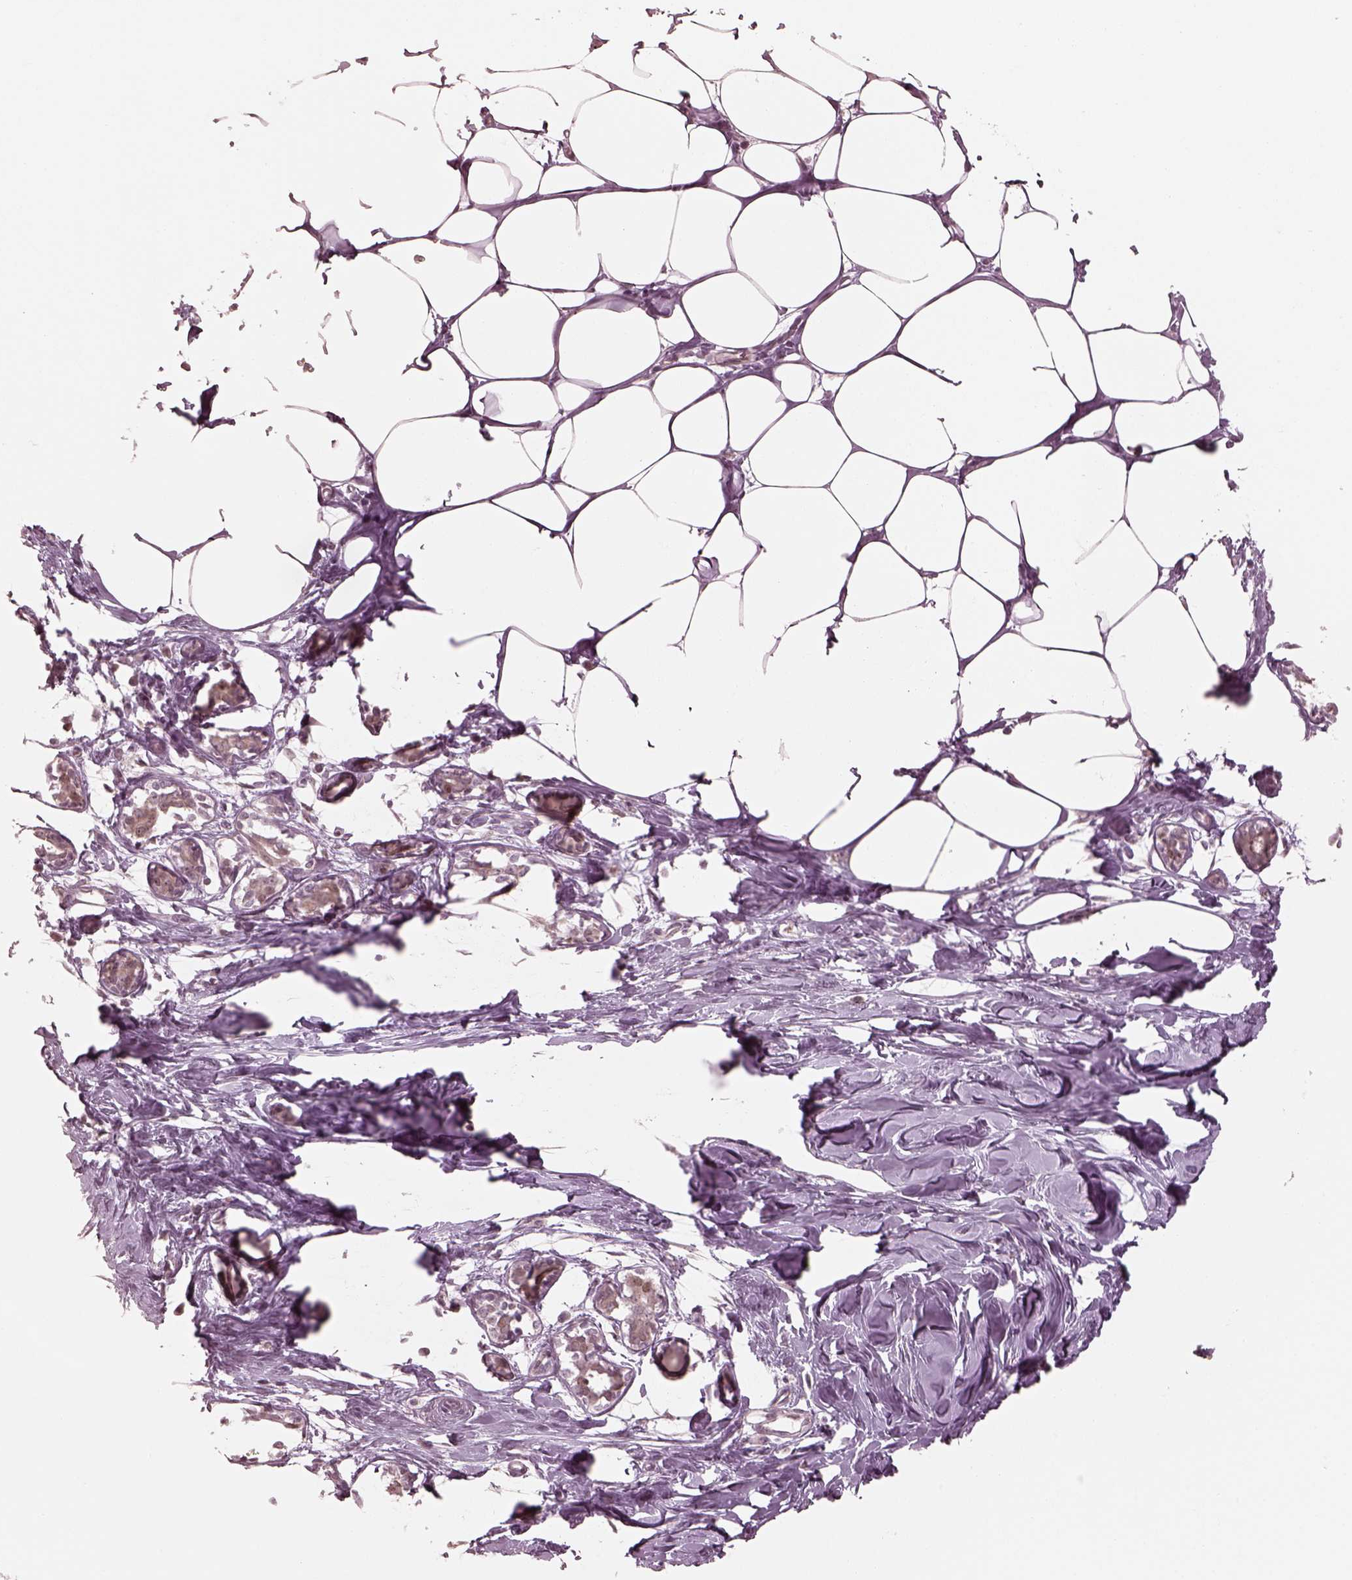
{"staining": {"intensity": "negative", "quantity": "none", "location": "none"}, "tissue": "breast", "cell_type": "Adipocytes", "image_type": "normal", "snomed": [{"axis": "morphology", "description": "Normal tissue, NOS"}, {"axis": "topography", "description": "Breast"}], "caption": "The immunohistochemistry micrograph has no significant staining in adipocytes of breast. (DAB IHC visualized using brightfield microscopy, high magnification).", "gene": "IQCB1", "patient": {"sex": "female", "age": 27}}